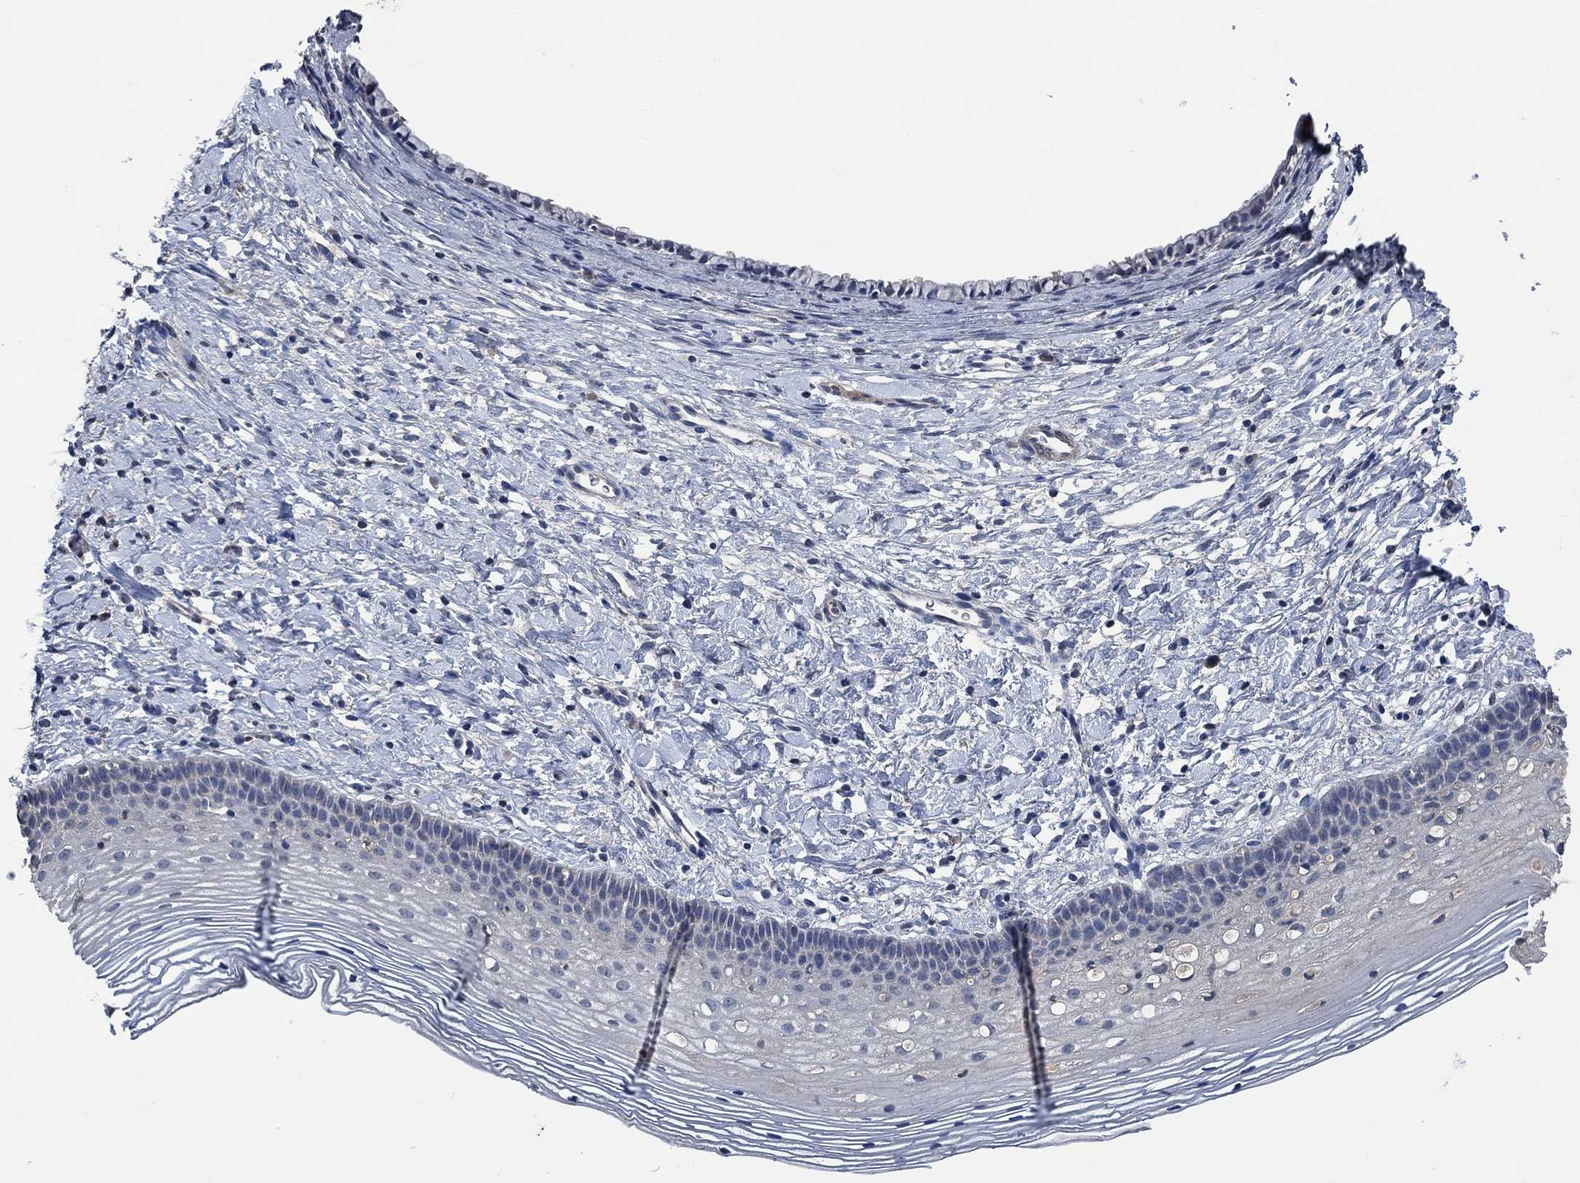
{"staining": {"intensity": "negative", "quantity": "none", "location": "none"}, "tissue": "cervix", "cell_type": "Glandular cells", "image_type": "normal", "snomed": [{"axis": "morphology", "description": "Normal tissue, NOS"}, {"axis": "topography", "description": "Cervix"}], "caption": "A high-resolution image shows immunohistochemistry staining of normal cervix, which demonstrates no significant staining in glandular cells.", "gene": "OBSCN", "patient": {"sex": "female", "age": 39}}